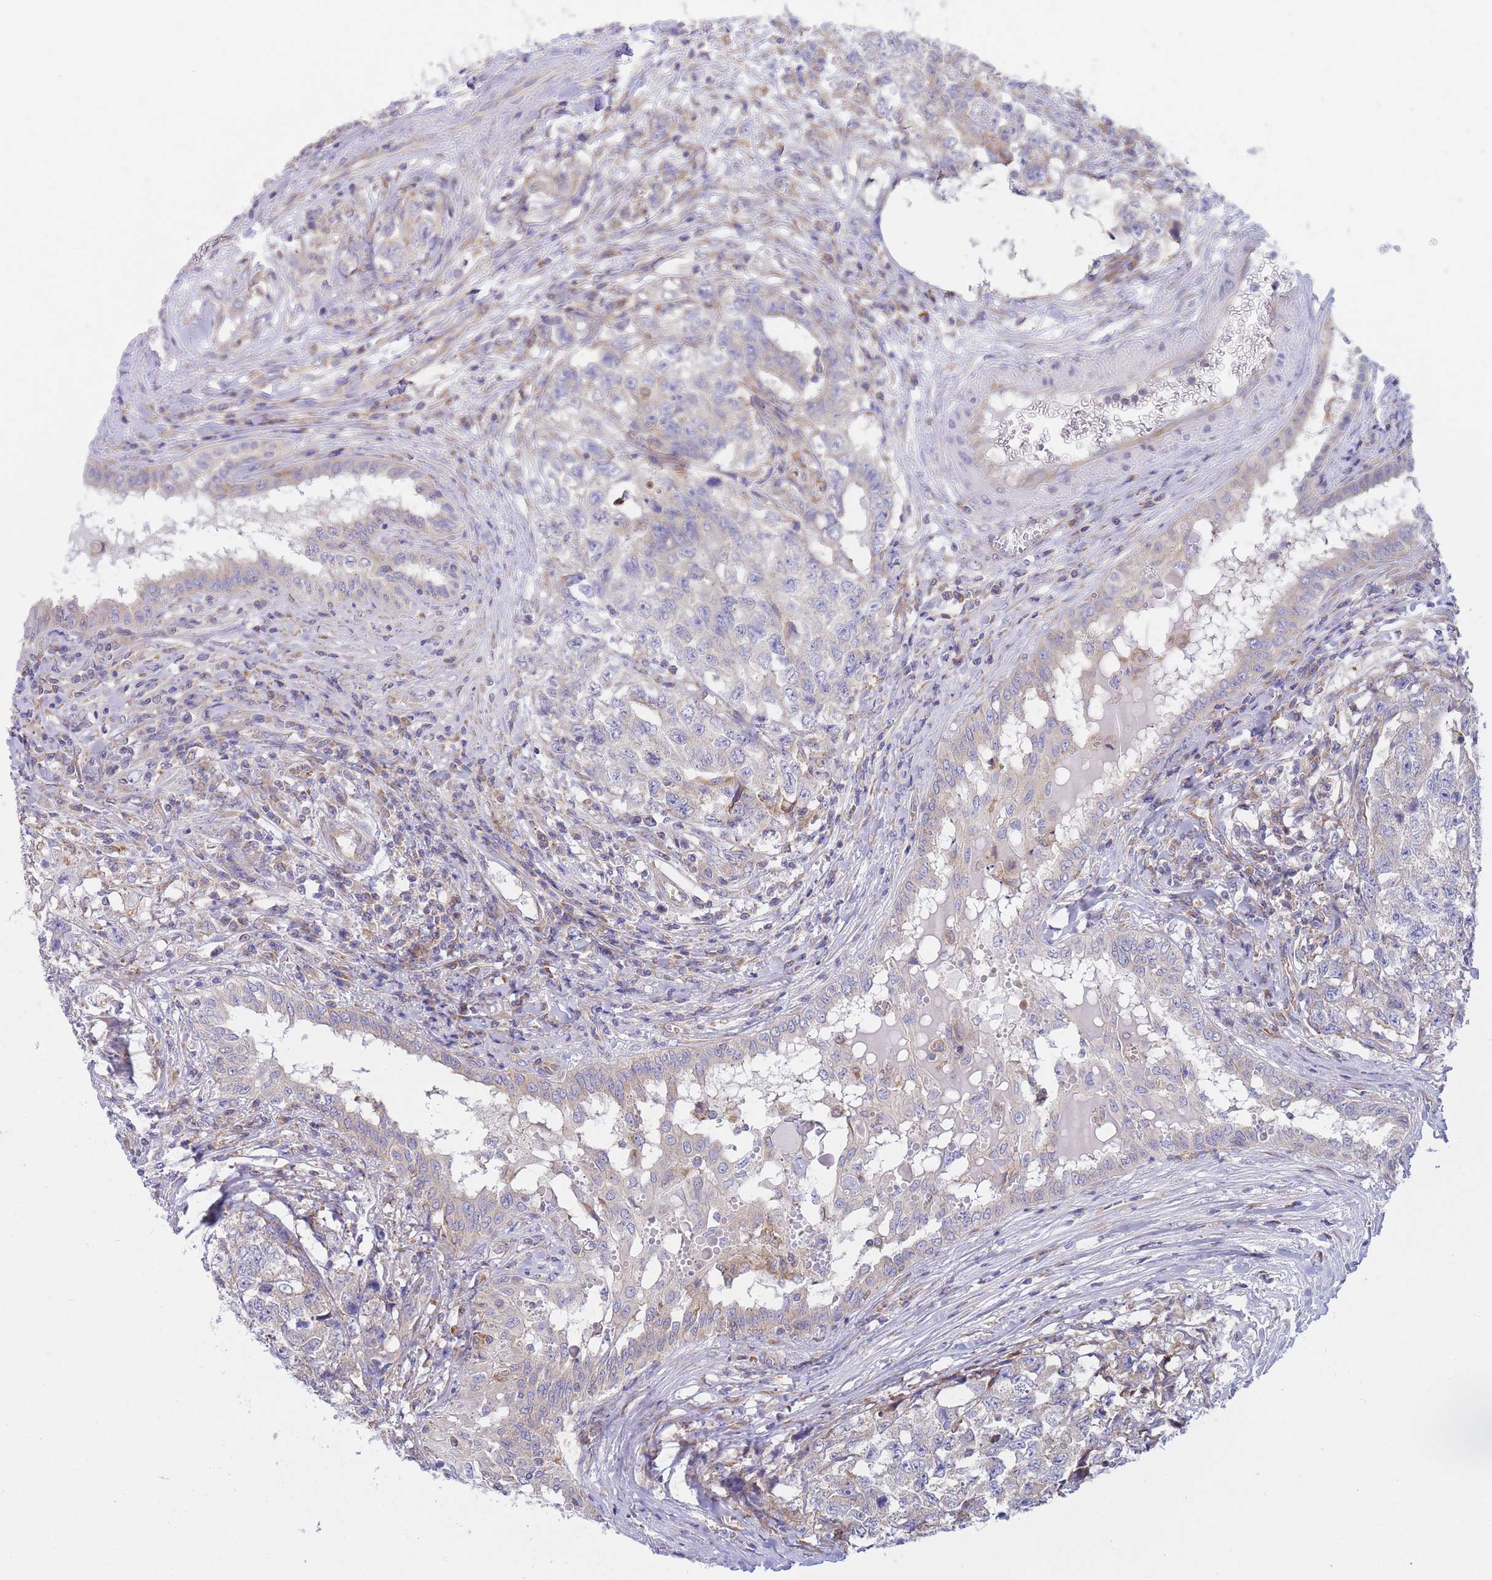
{"staining": {"intensity": "negative", "quantity": "none", "location": "none"}, "tissue": "testis cancer", "cell_type": "Tumor cells", "image_type": "cancer", "snomed": [{"axis": "morphology", "description": "Carcinoma, Embryonal, NOS"}, {"axis": "topography", "description": "Testis"}], "caption": "Immunohistochemistry micrograph of neoplastic tissue: testis embryonal carcinoma stained with DAB (3,3'-diaminobenzidine) demonstrates no significant protein positivity in tumor cells. (Stains: DAB immunohistochemistry with hematoxylin counter stain, Microscopy: brightfield microscopy at high magnification).", "gene": "SH2B2", "patient": {"sex": "male", "age": 31}}